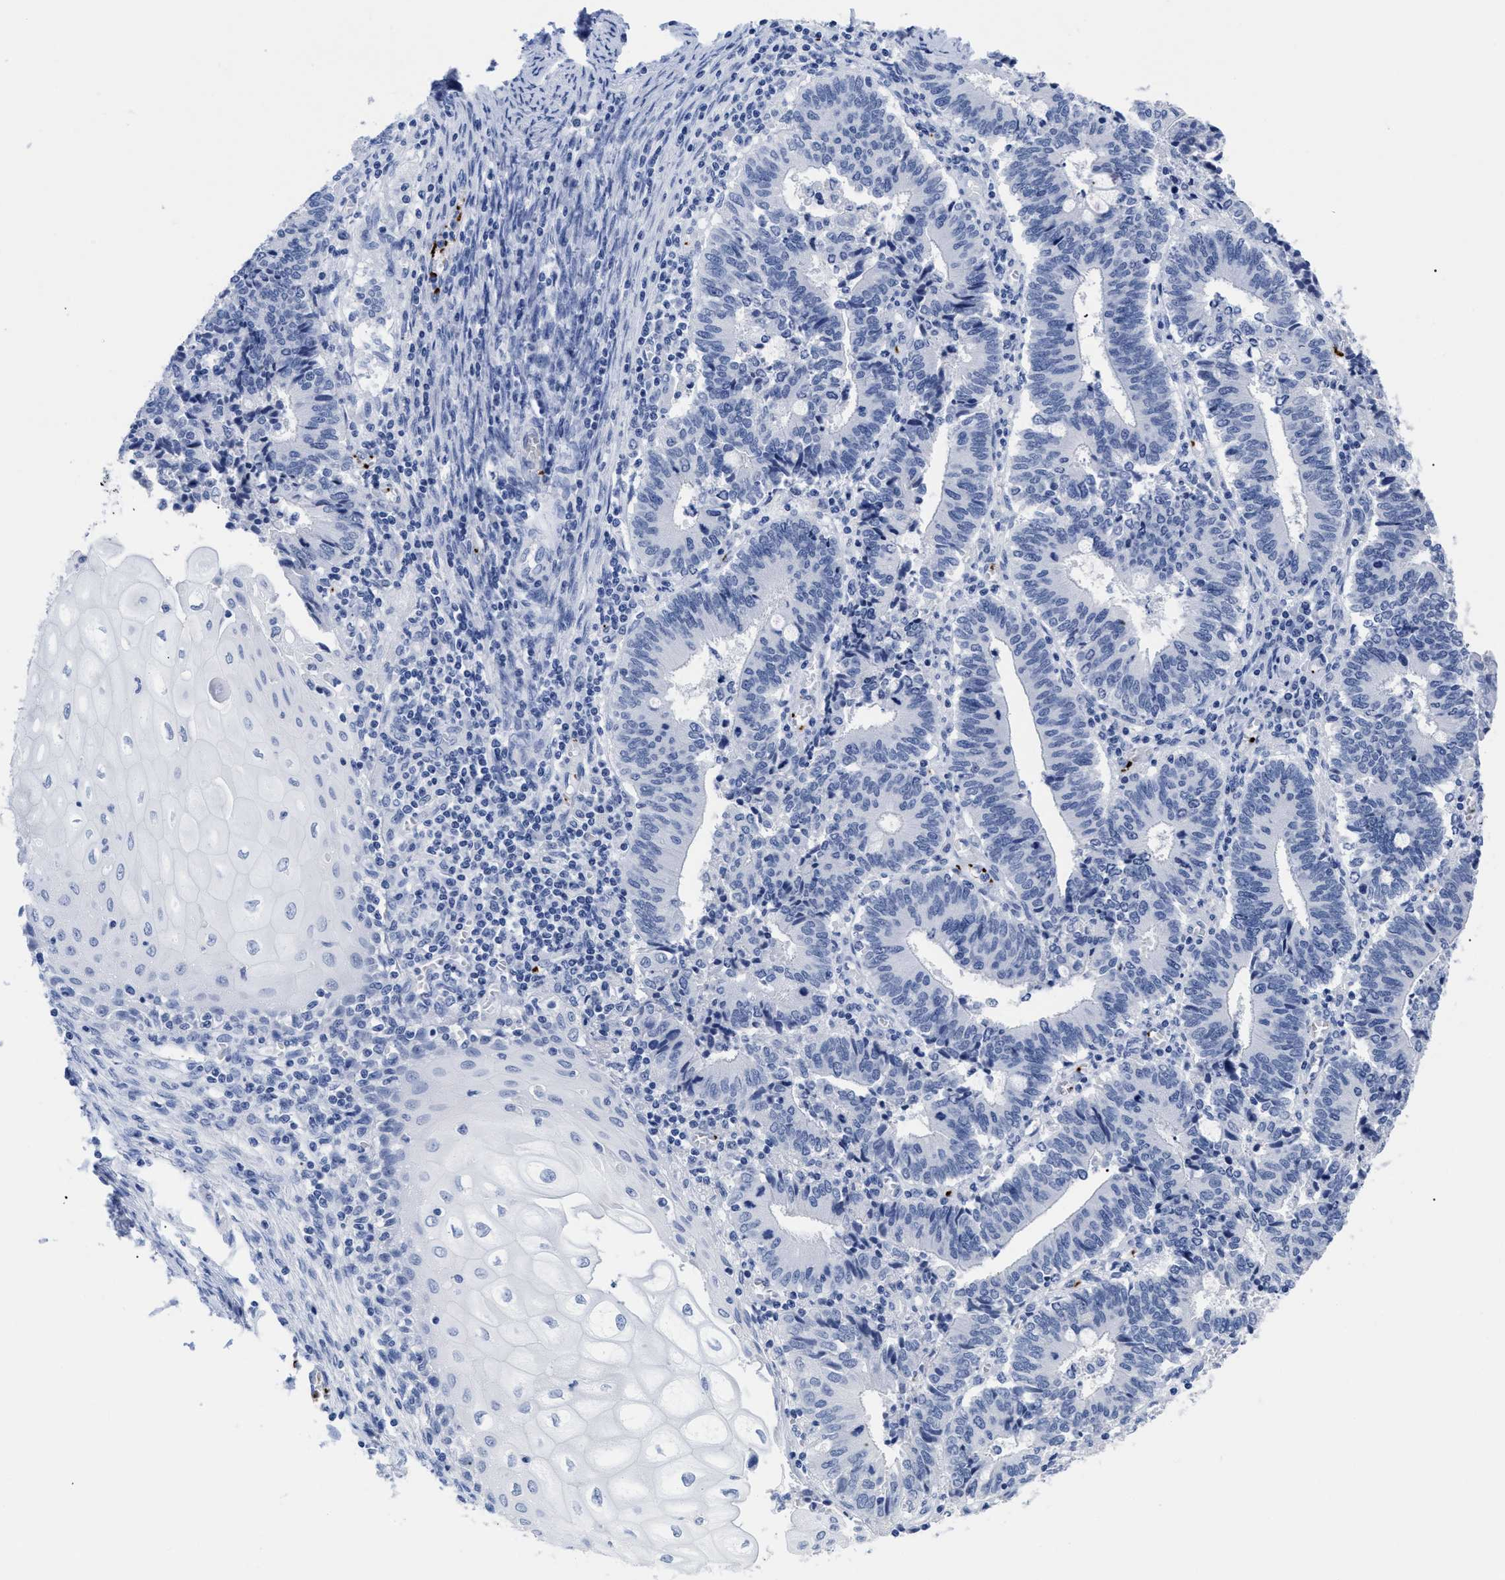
{"staining": {"intensity": "negative", "quantity": "none", "location": "none"}, "tissue": "cervical cancer", "cell_type": "Tumor cells", "image_type": "cancer", "snomed": [{"axis": "morphology", "description": "Adenocarcinoma, NOS"}, {"axis": "topography", "description": "Cervix"}], "caption": "High magnification brightfield microscopy of cervical cancer stained with DAB (3,3'-diaminobenzidine) (brown) and counterstained with hematoxylin (blue): tumor cells show no significant expression.", "gene": "TREML1", "patient": {"sex": "female", "age": 44}}